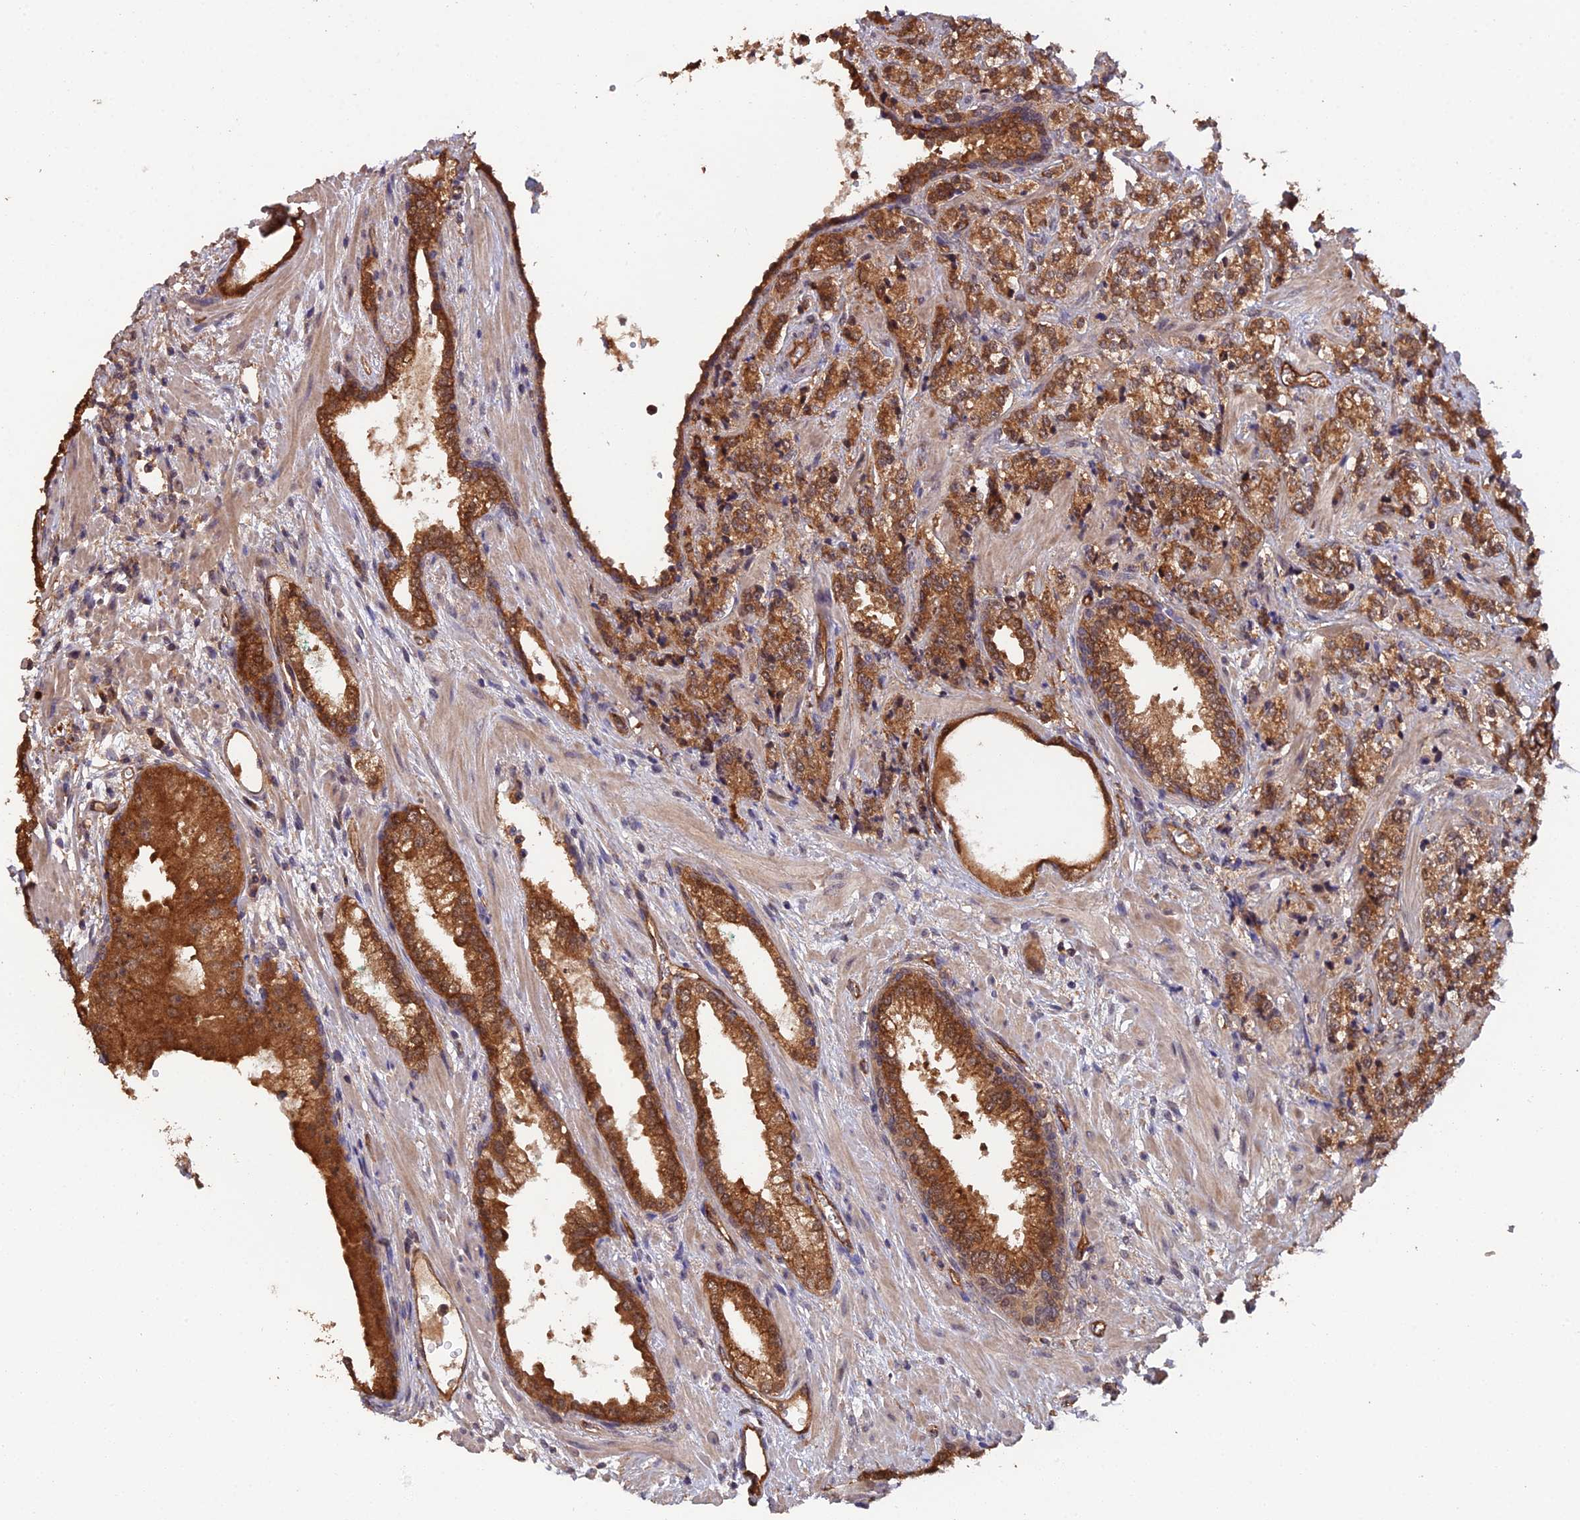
{"staining": {"intensity": "strong", "quantity": ">75%", "location": "cytoplasmic/membranous"}, "tissue": "prostate cancer", "cell_type": "Tumor cells", "image_type": "cancer", "snomed": [{"axis": "morphology", "description": "Adenocarcinoma, High grade"}, {"axis": "topography", "description": "Prostate"}], "caption": "Human adenocarcinoma (high-grade) (prostate) stained with a protein marker displays strong staining in tumor cells.", "gene": "RALGAPA2", "patient": {"sex": "male", "age": 69}}